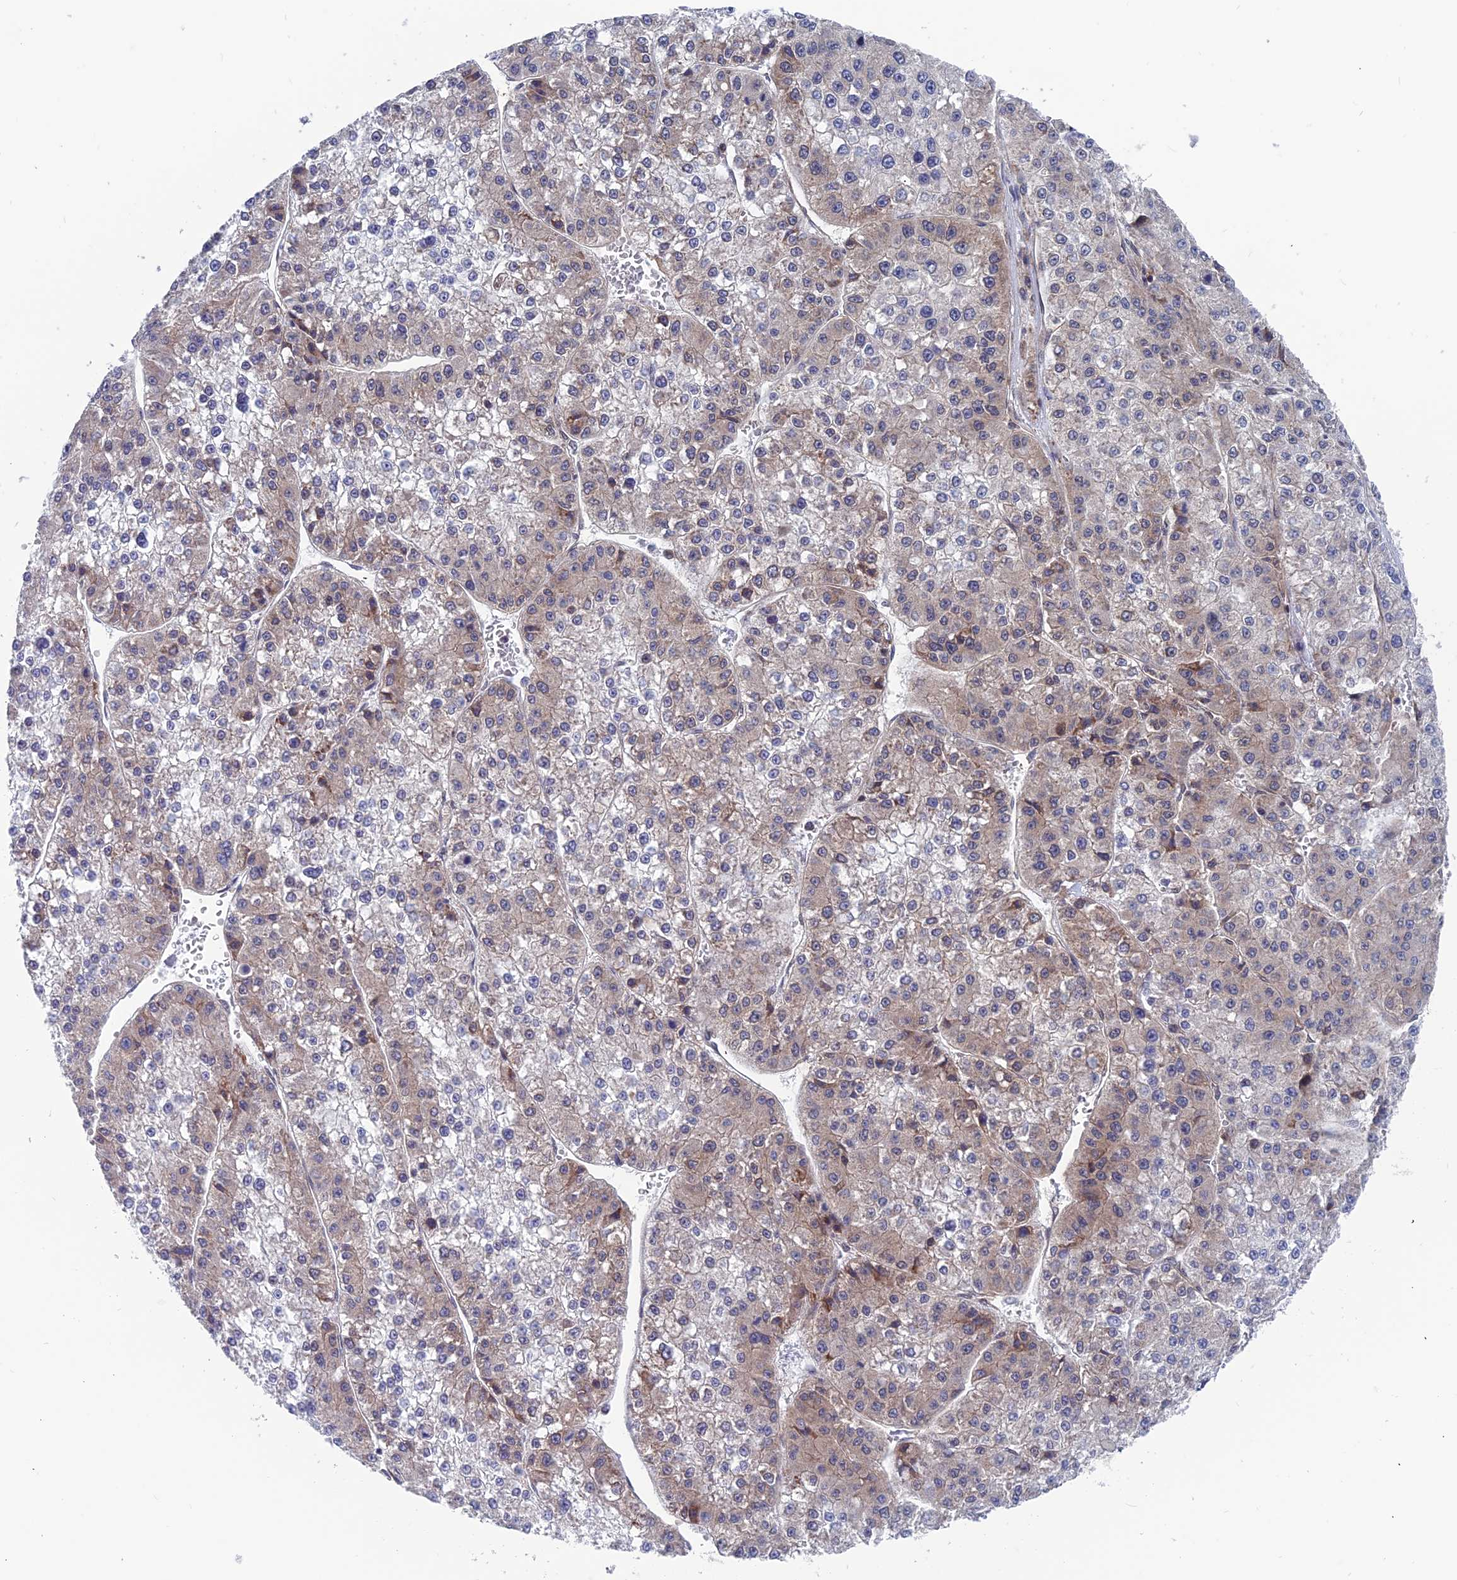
{"staining": {"intensity": "moderate", "quantity": "<25%", "location": "cytoplasmic/membranous"}, "tissue": "liver cancer", "cell_type": "Tumor cells", "image_type": "cancer", "snomed": [{"axis": "morphology", "description": "Carcinoma, Hepatocellular, NOS"}, {"axis": "topography", "description": "Liver"}], "caption": "Brown immunohistochemical staining in human liver cancer (hepatocellular carcinoma) displays moderate cytoplasmic/membranous expression in about <25% of tumor cells.", "gene": "IGBP1", "patient": {"sex": "female", "age": 73}}